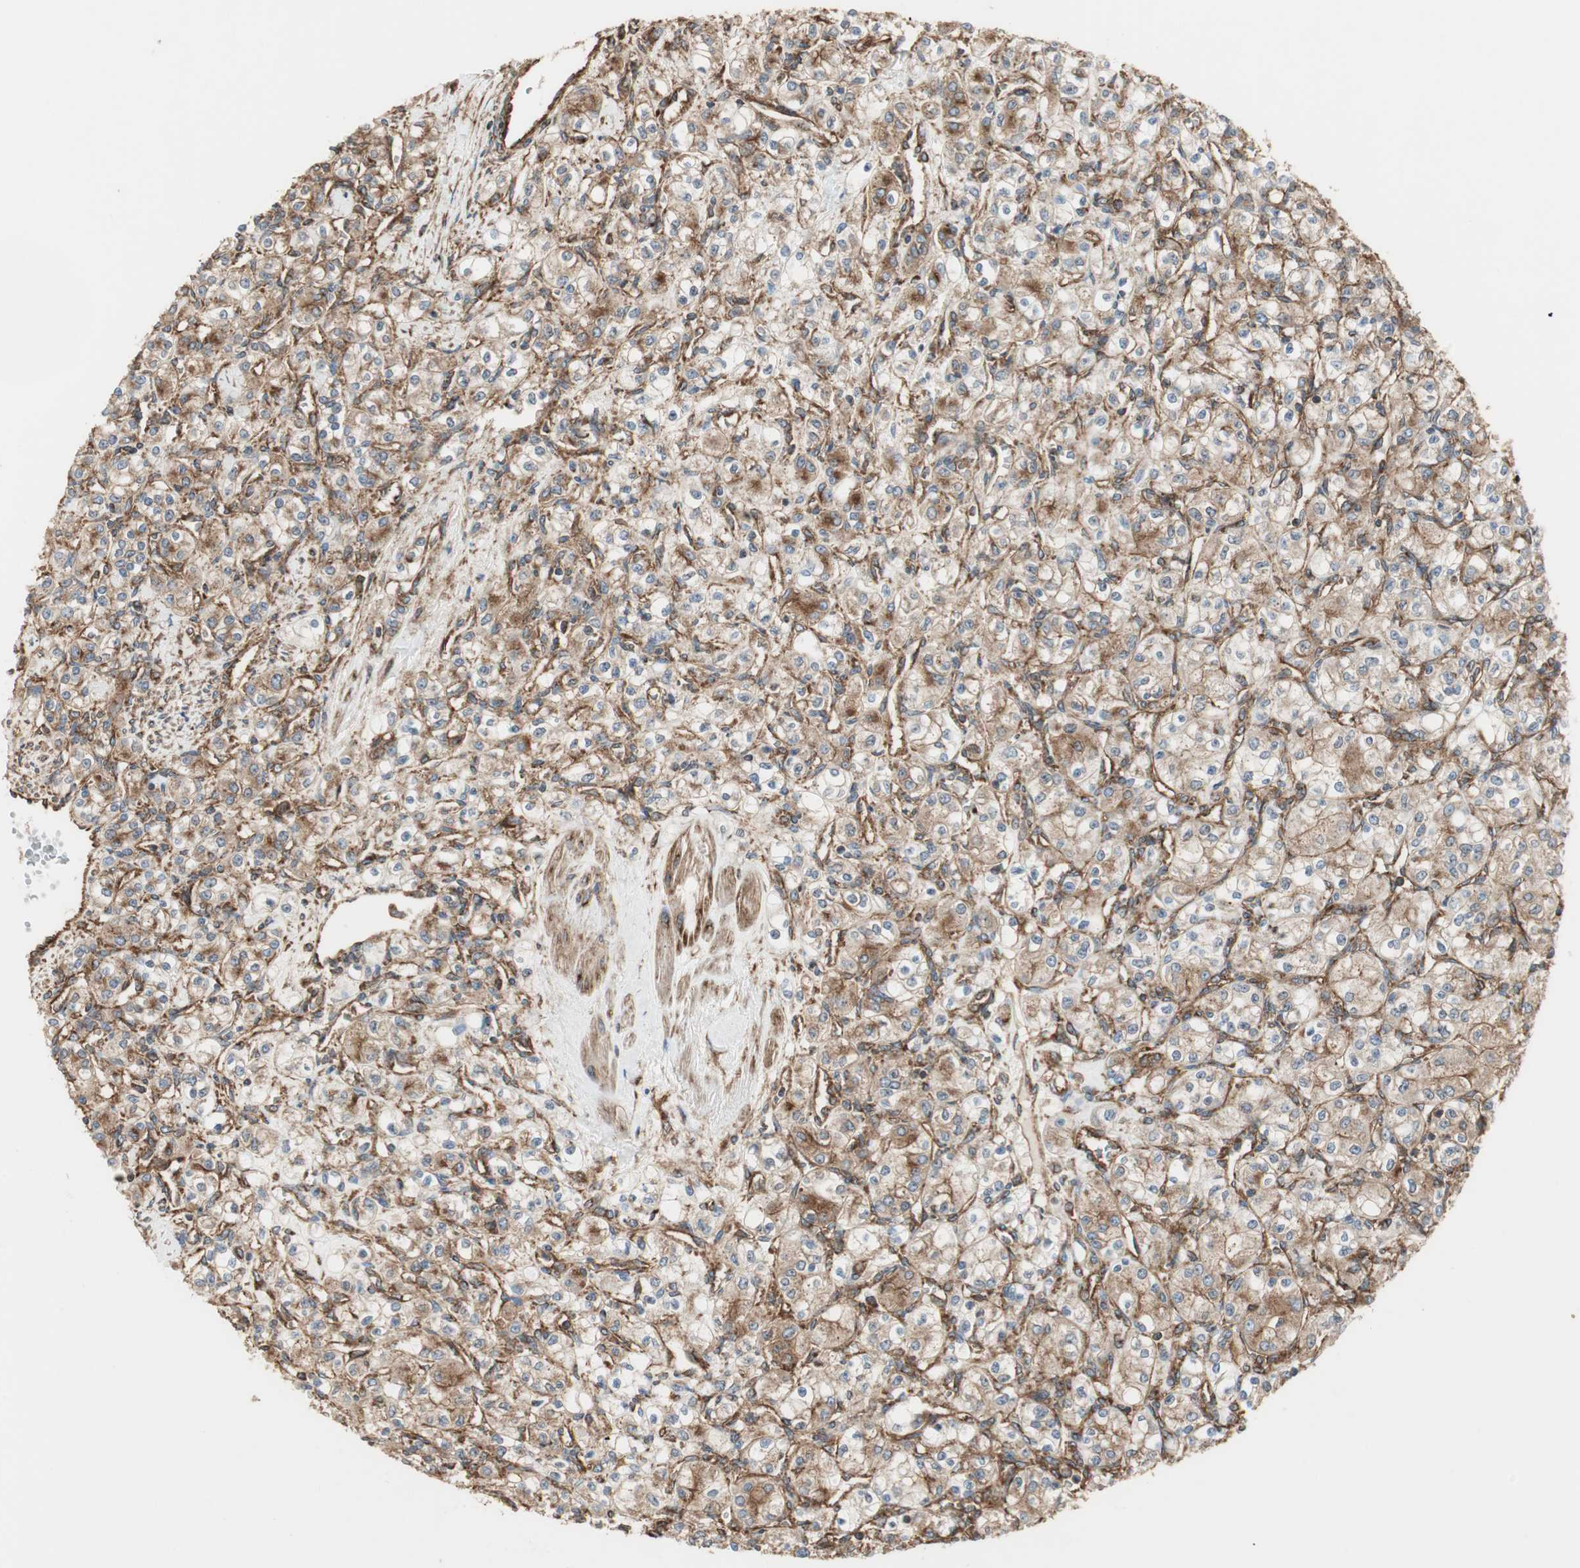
{"staining": {"intensity": "moderate", "quantity": ">75%", "location": "cytoplasmic/membranous"}, "tissue": "renal cancer", "cell_type": "Tumor cells", "image_type": "cancer", "snomed": [{"axis": "morphology", "description": "Adenocarcinoma, NOS"}, {"axis": "topography", "description": "Kidney"}], "caption": "Protein analysis of adenocarcinoma (renal) tissue demonstrates moderate cytoplasmic/membranous positivity in approximately >75% of tumor cells.", "gene": "H6PD", "patient": {"sex": "male", "age": 77}}